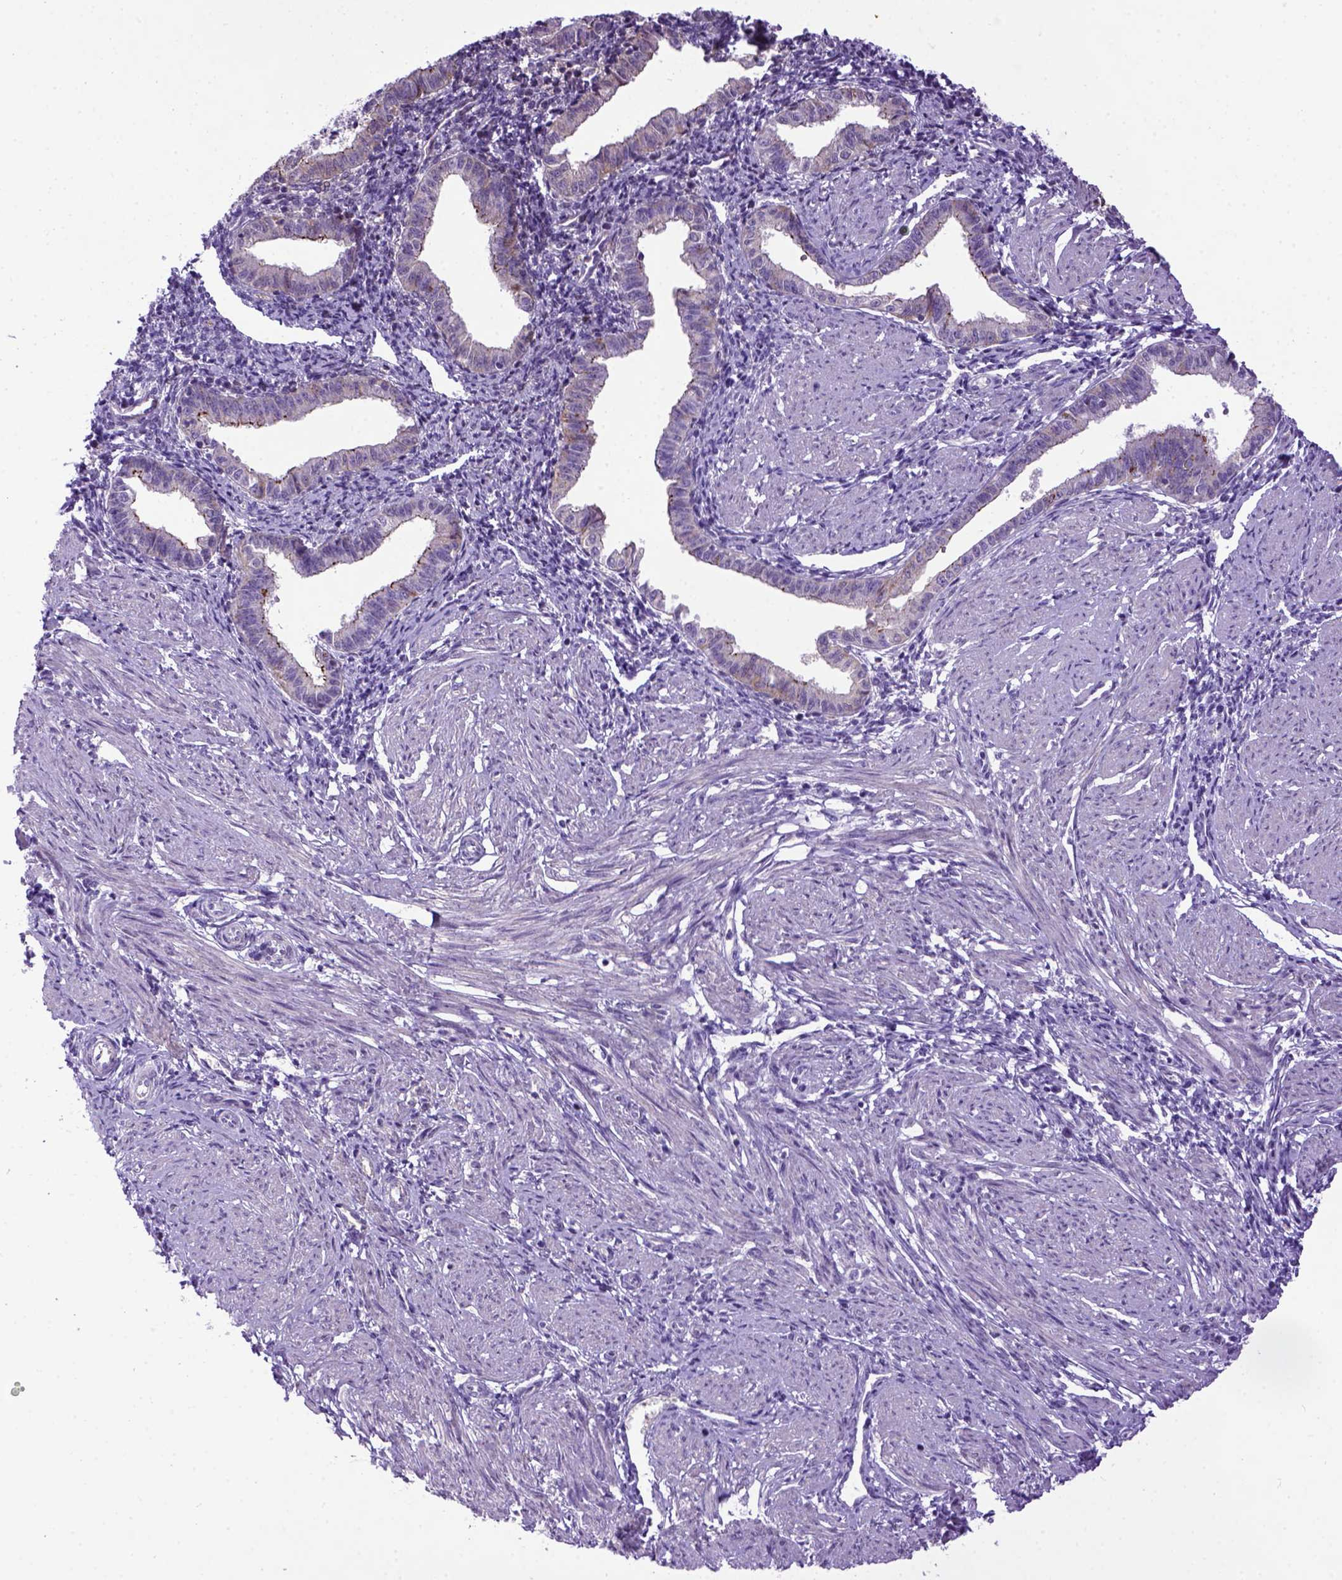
{"staining": {"intensity": "negative", "quantity": "none", "location": "none"}, "tissue": "endometrium", "cell_type": "Cells in endometrial stroma", "image_type": "normal", "snomed": [{"axis": "morphology", "description": "Normal tissue, NOS"}, {"axis": "topography", "description": "Endometrium"}], "caption": "Cells in endometrial stroma are negative for protein expression in benign human endometrium. (DAB (3,3'-diaminobenzidine) IHC with hematoxylin counter stain).", "gene": "CDH1", "patient": {"sex": "female", "age": 37}}